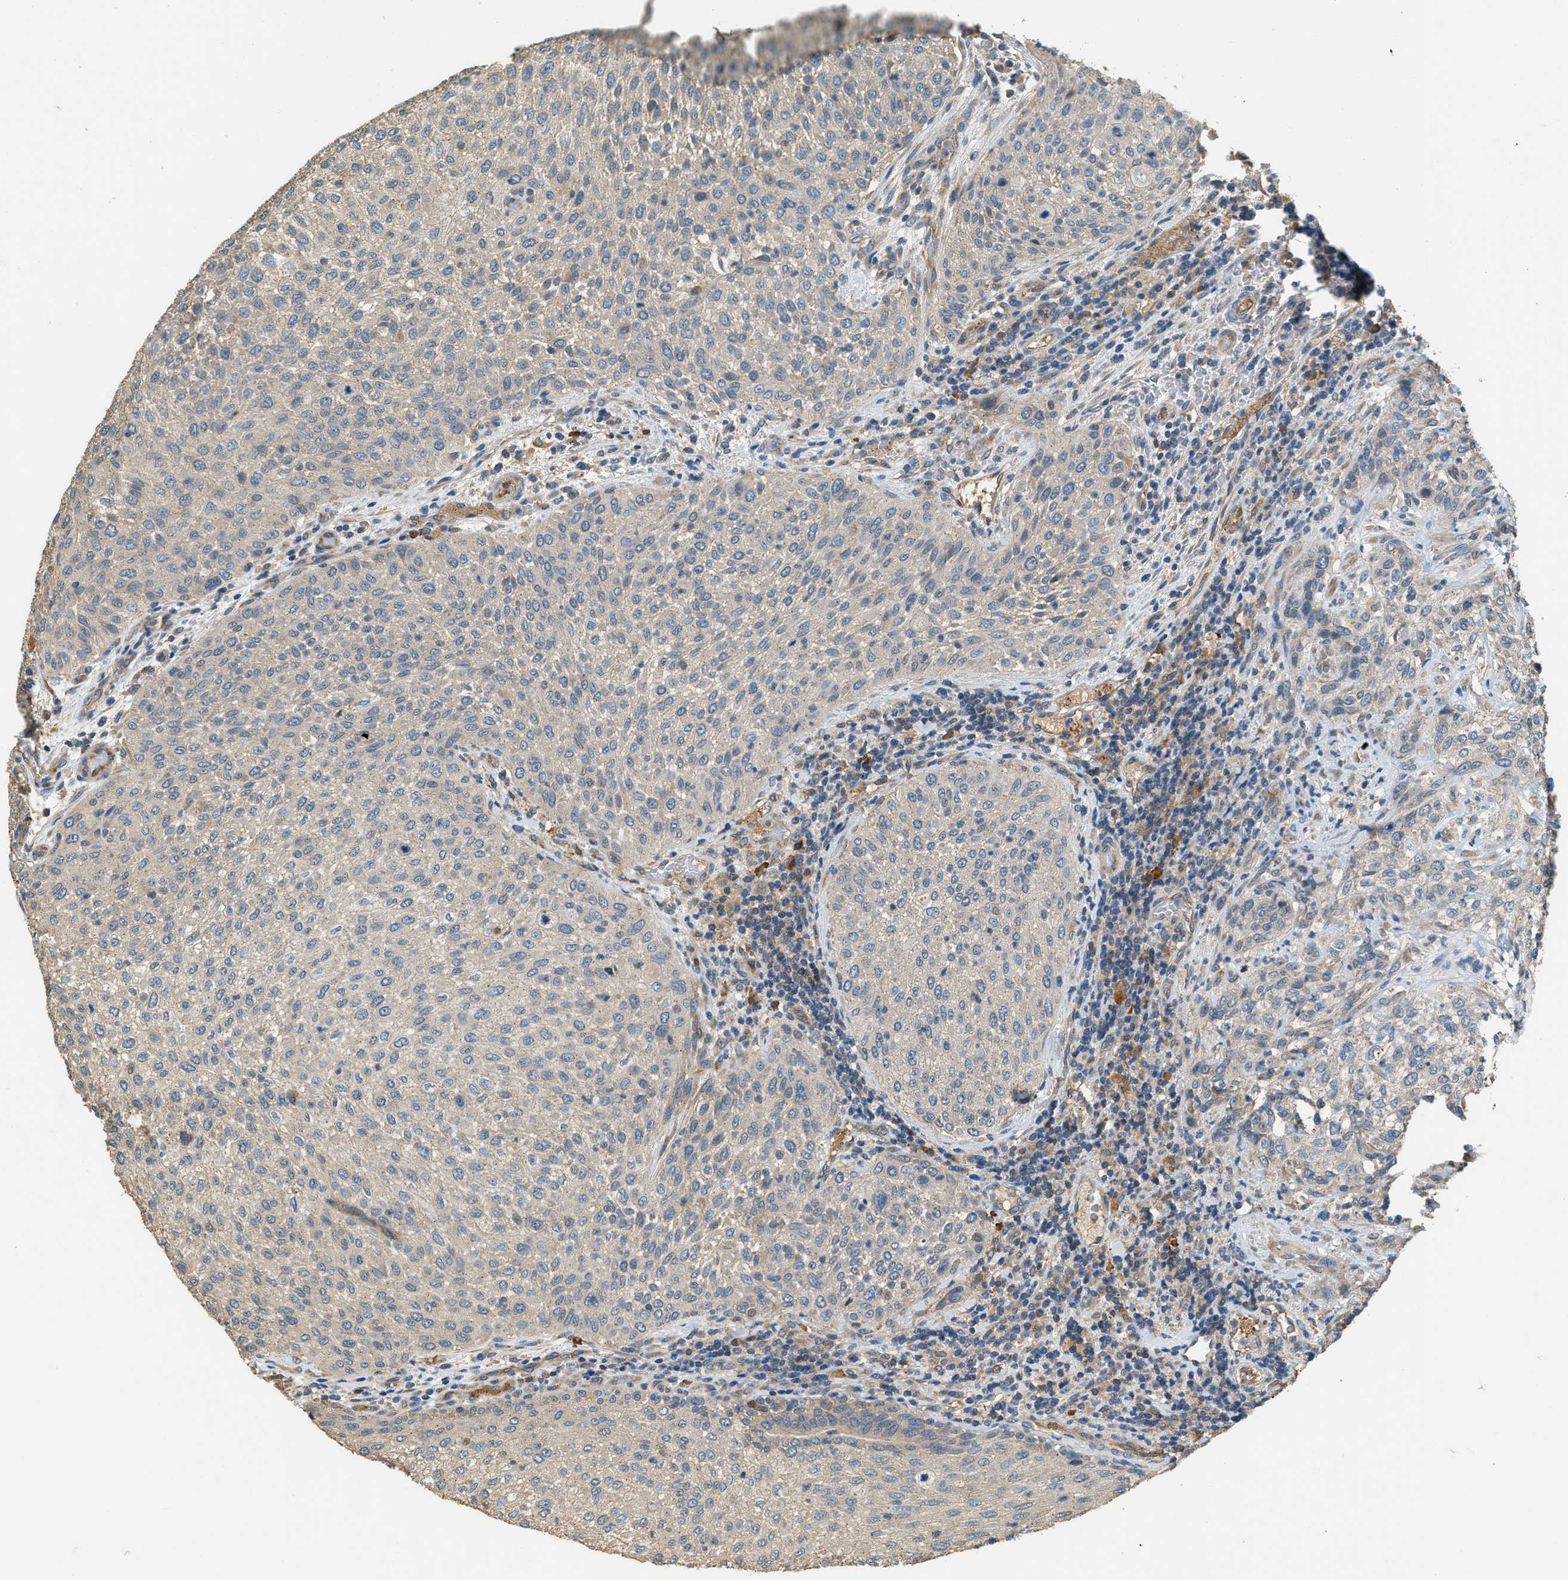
{"staining": {"intensity": "negative", "quantity": "none", "location": "none"}, "tissue": "urothelial cancer", "cell_type": "Tumor cells", "image_type": "cancer", "snomed": [{"axis": "morphology", "description": "Urothelial carcinoma, Low grade"}, {"axis": "morphology", "description": "Urothelial carcinoma, High grade"}, {"axis": "topography", "description": "Urinary bladder"}], "caption": "Tumor cells show no significant protein staining in urothelial cancer.", "gene": "CFLAR", "patient": {"sex": "male", "age": 35}}